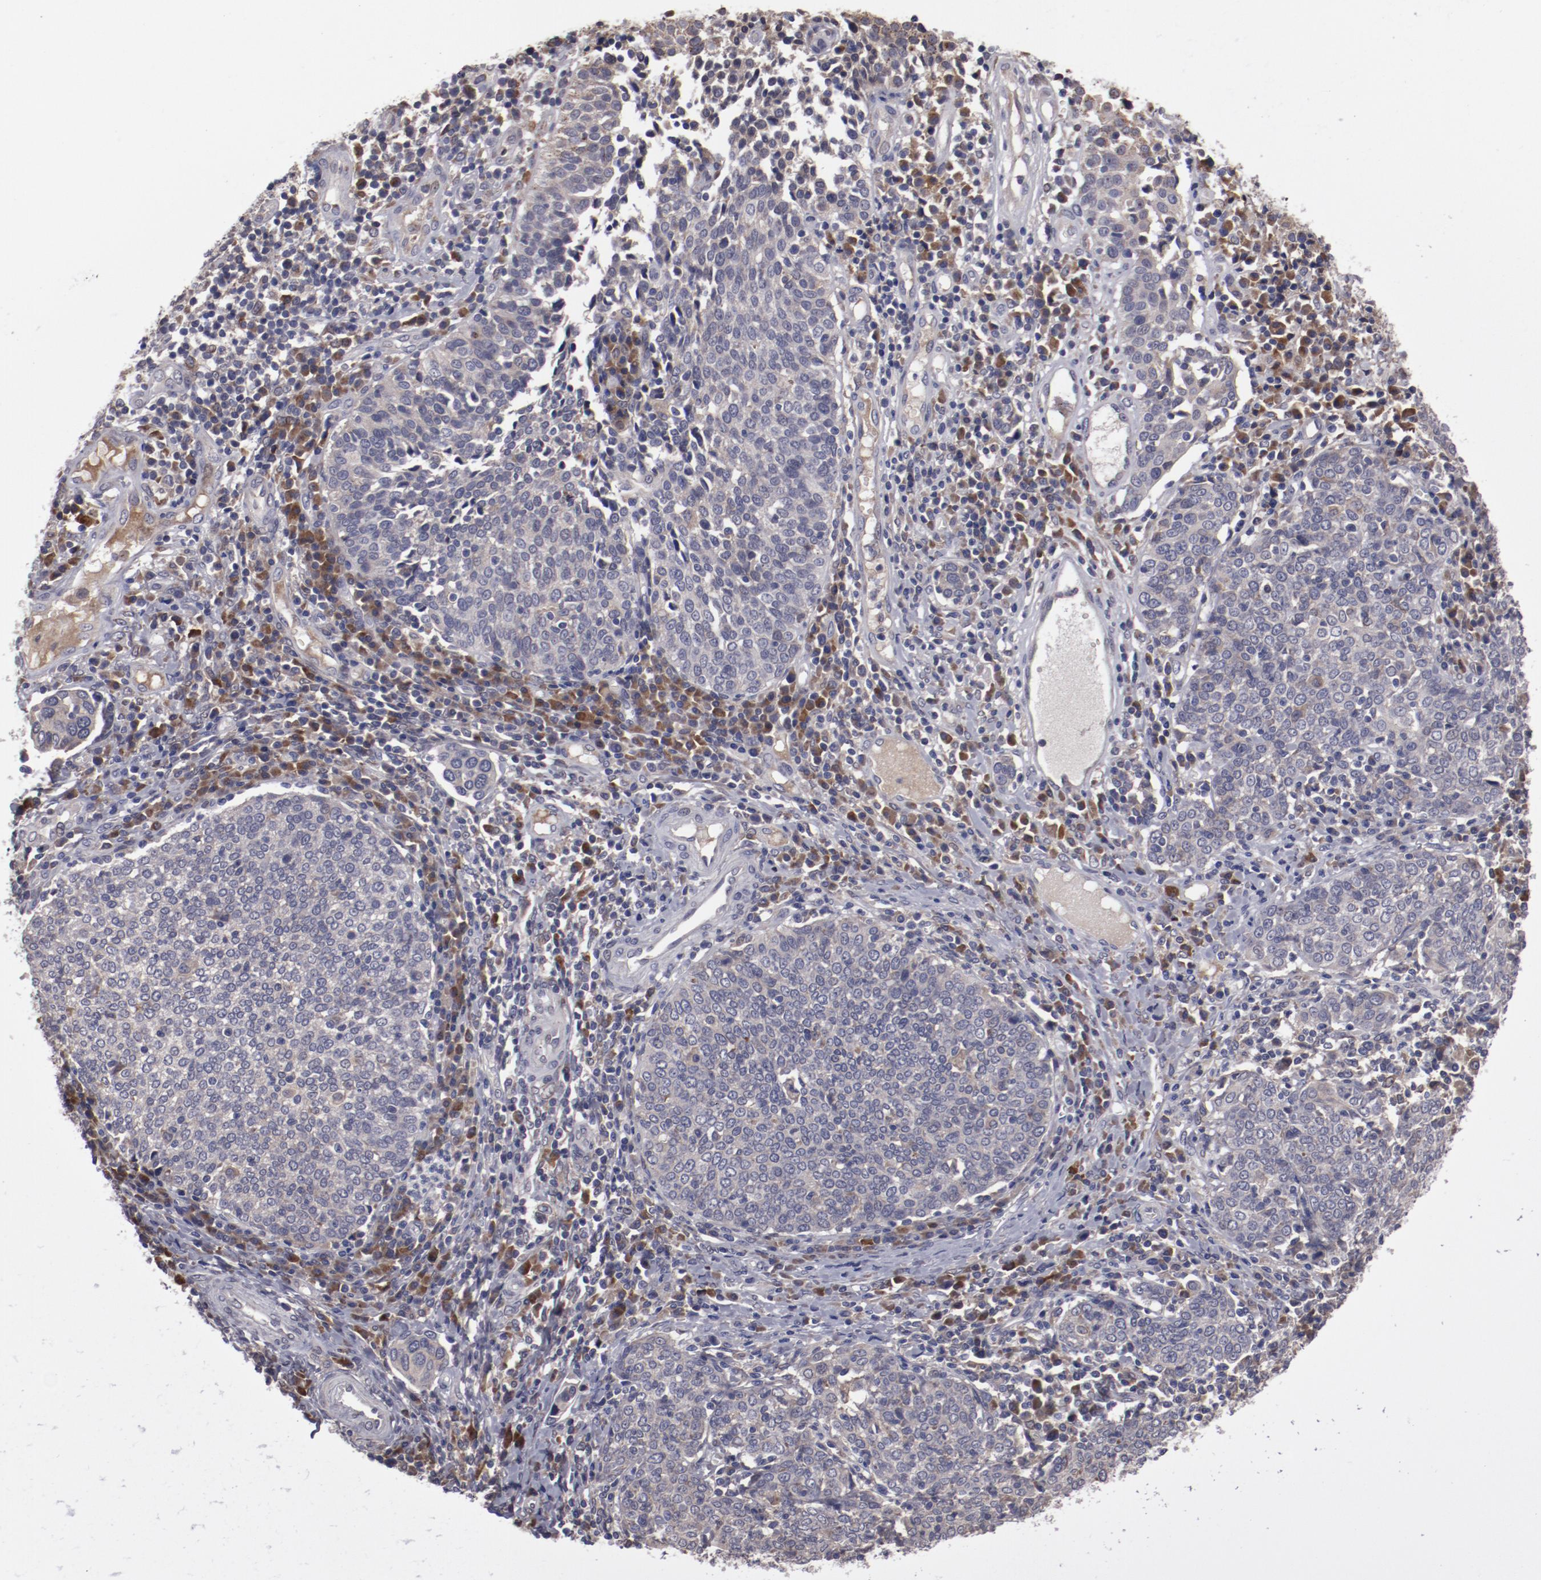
{"staining": {"intensity": "weak", "quantity": "25%-75%", "location": "cytoplasmic/membranous"}, "tissue": "cervical cancer", "cell_type": "Tumor cells", "image_type": "cancer", "snomed": [{"axis": "morphology", "description": "Squamous cell carcinoma, NOS"}, {"axis": "topography", "description": "Cervix"}], "caption": "This micrograph shows IHC staining of cervical cancer (squamous cell carcinoma), with low weak cytoplasmic/membranous staining in approximately 25%-75% of tumor cells.", "gene": "IL12A", "patient": {"sex": "female", "age": 40}}